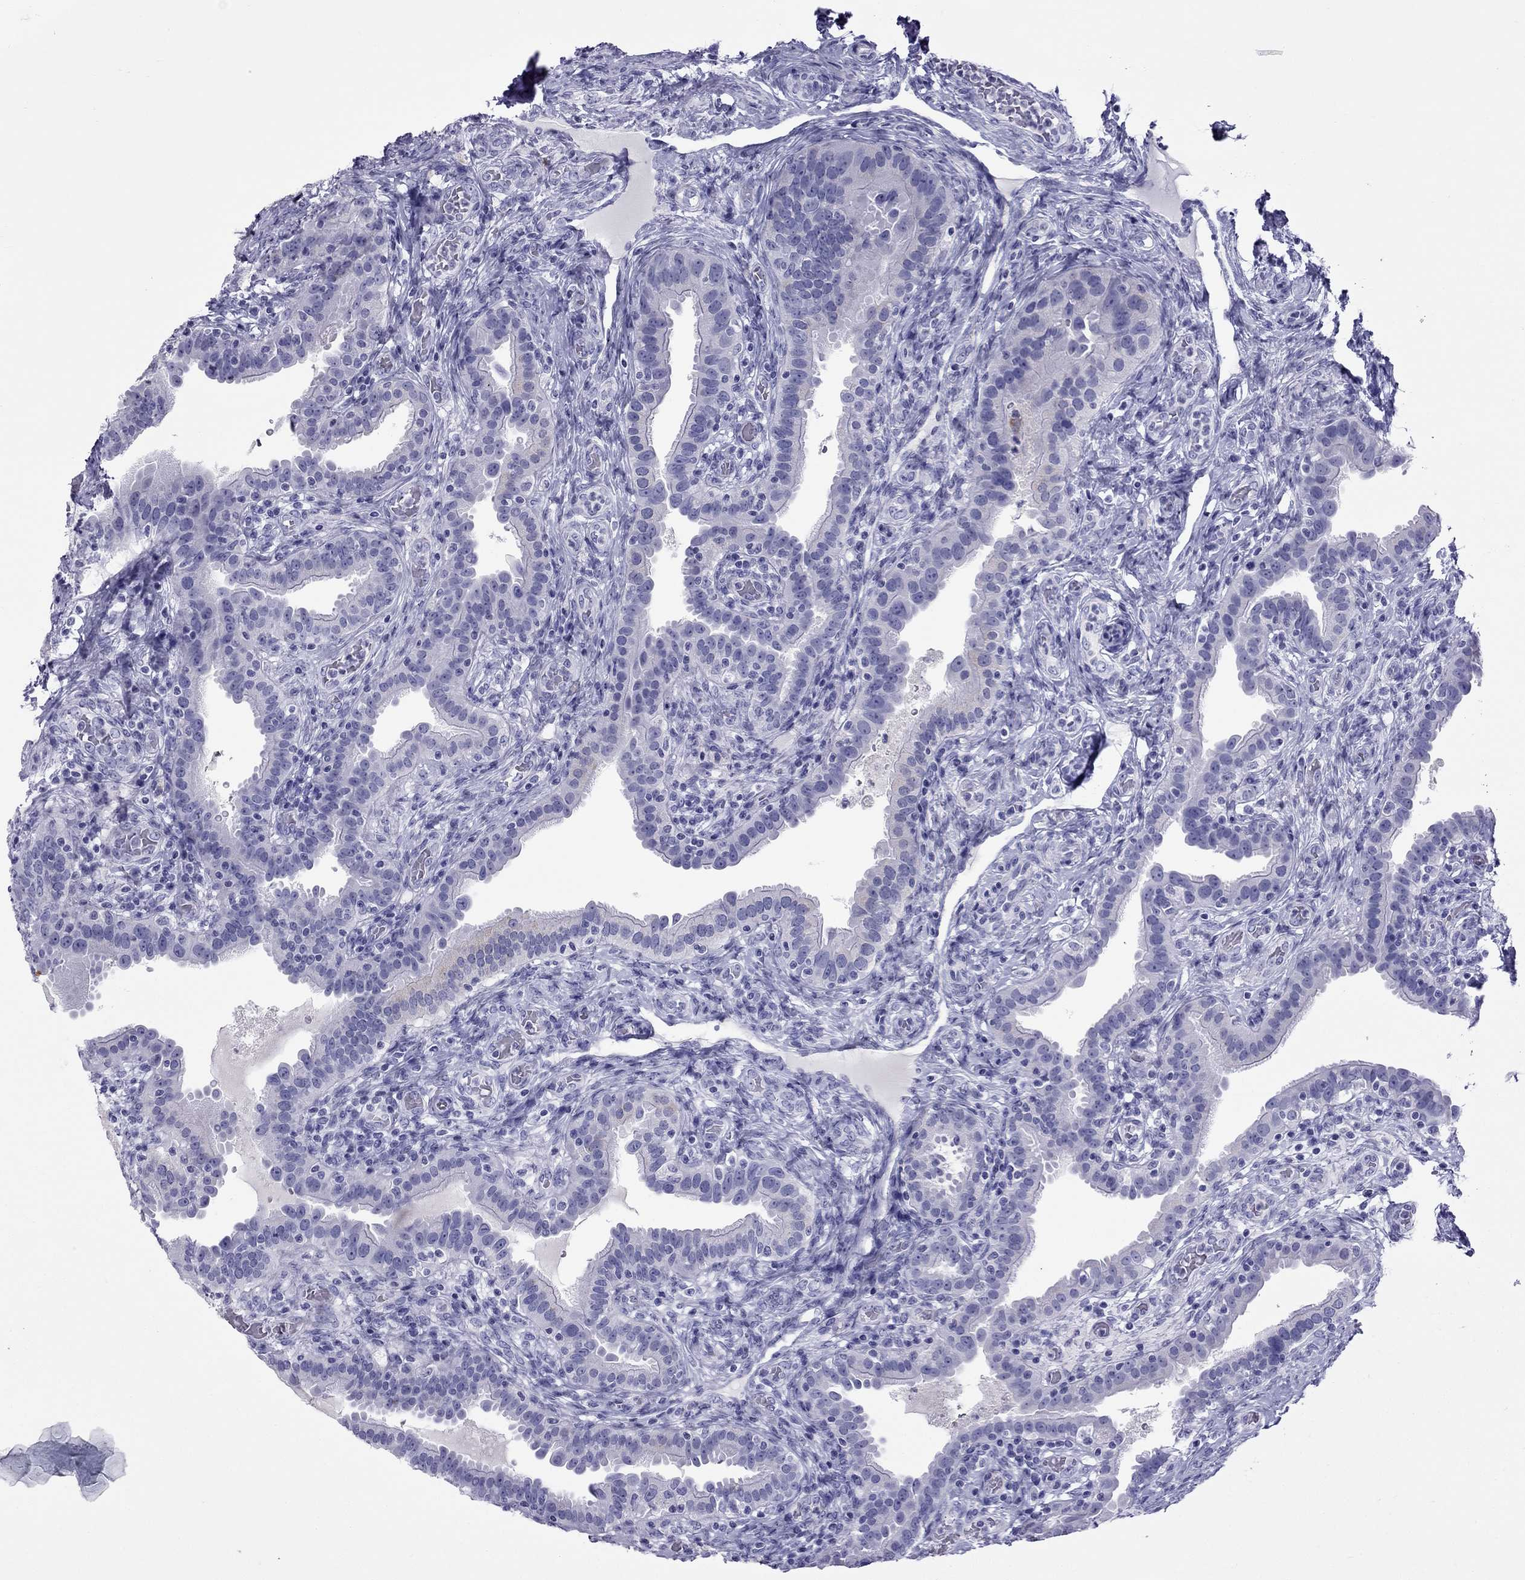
{"staining": {"intensity": "negative", "quantity": "none", "location": "none"}, "tissue": "fallopian tube", "cell_type": "Glandular cells", "image_type": "normal", "snomed": [{"axis": "morphology", "description": "Normal tissue, NOS"}, {"axis": "topography", "description": "Fallopian tube"}, {"axis": "topography", "description": "Ovary"}], "caption": "Glandular cells show no significant staining in benign fallopian tube. (DAB immunohistochemistry, high magnification).", "gene": "TFF3", "patient": {"sex": "female", "age": 41}}